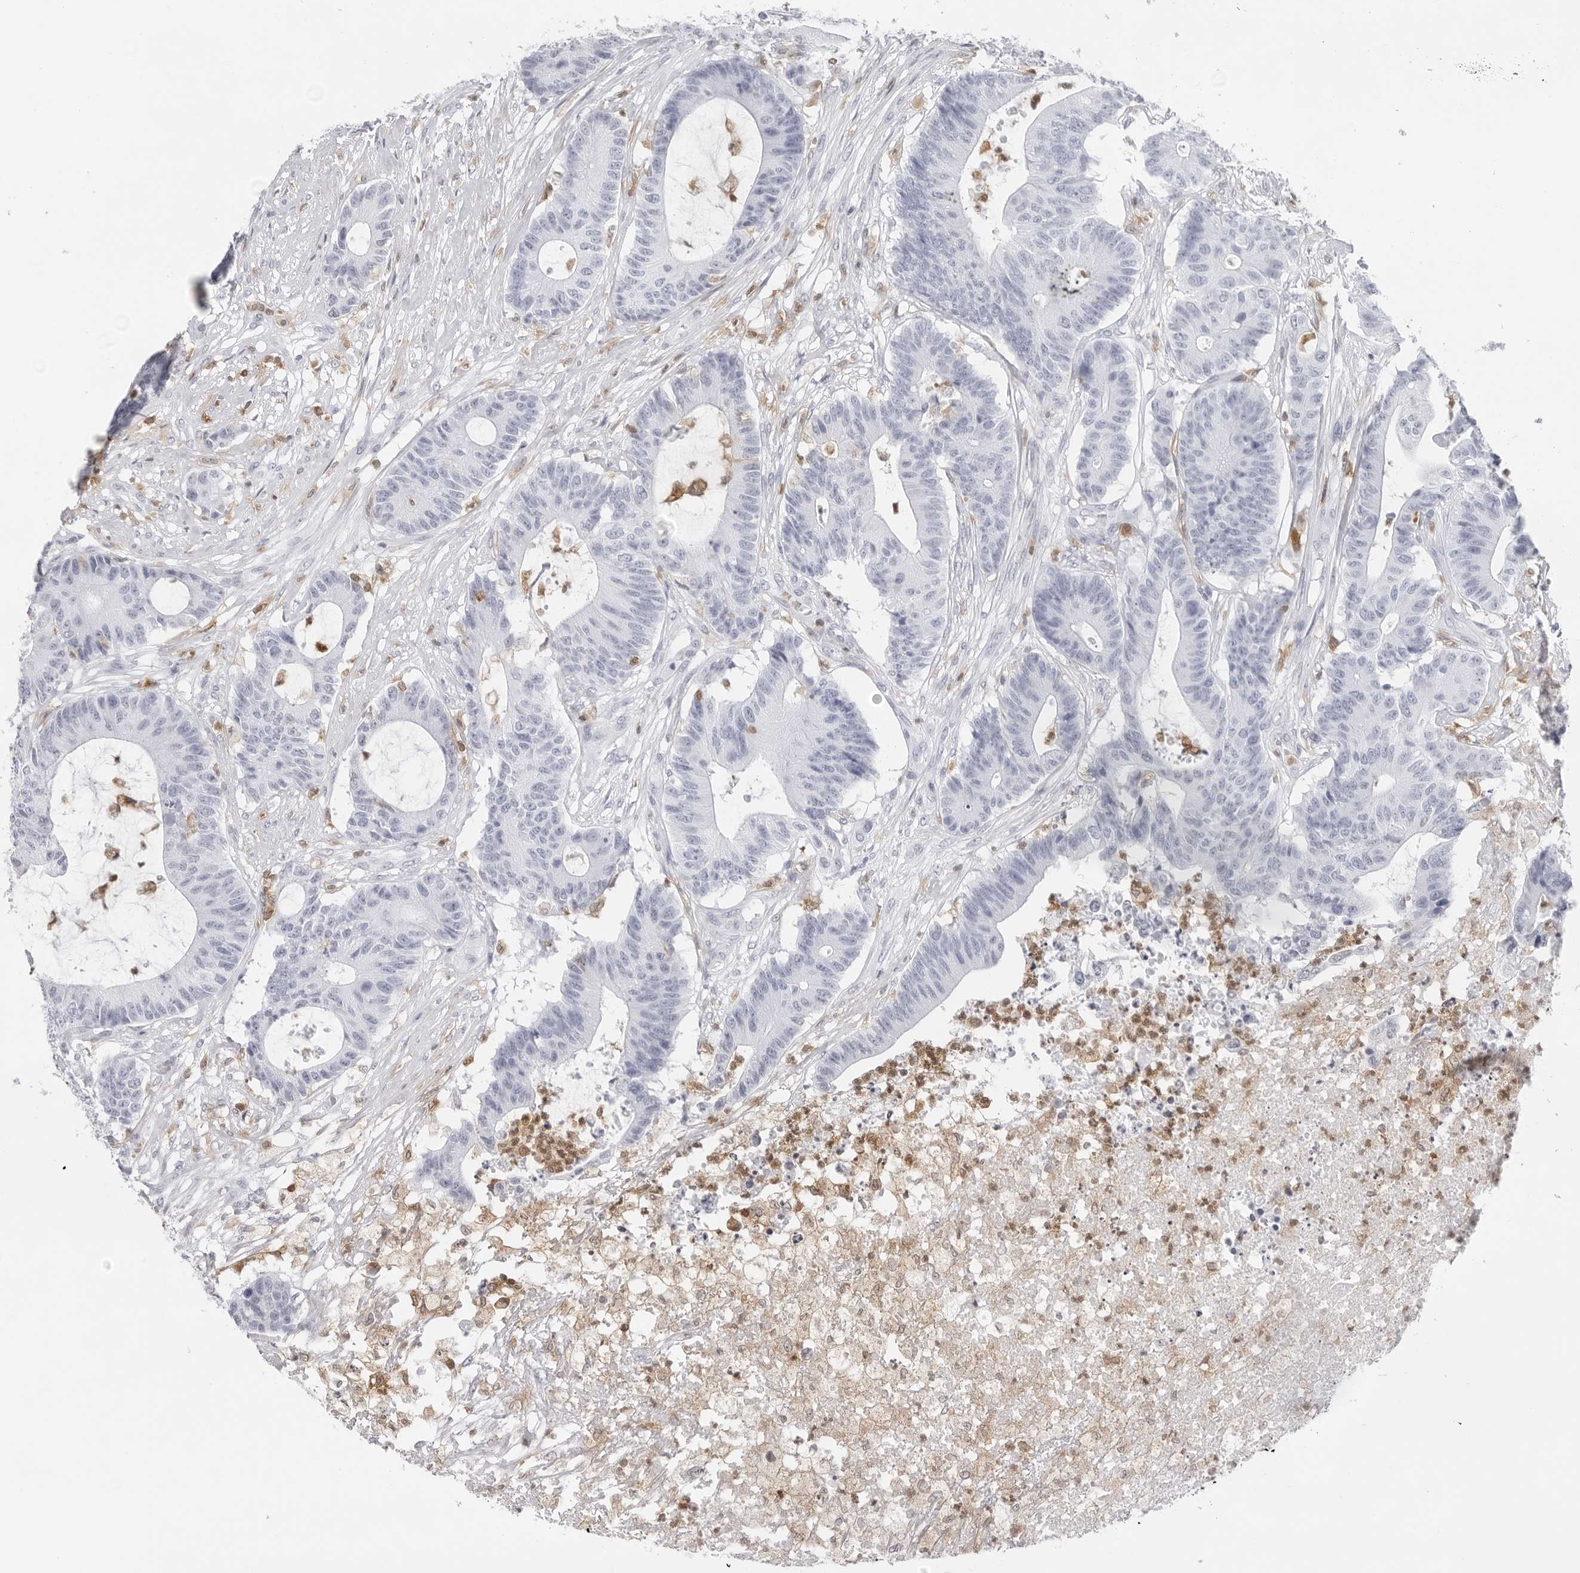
{"staining": {"intensity": "negative", "quantity": "none", "location": "none"}, "tissue": "colorectal cancer", "cell_type": "Tumor cells", "image_type": "cancer", "snomed": [{"axis": "morphology", "description": "Adenocarcinoma, NOS"}, {"axis": "topography", "description": "Colon"}], "caption": "An image of human colorectal cancer is negative for staining in tumor cells.", "gene": "FMNL1", "patient": {"sex": "female", "age": 84}}